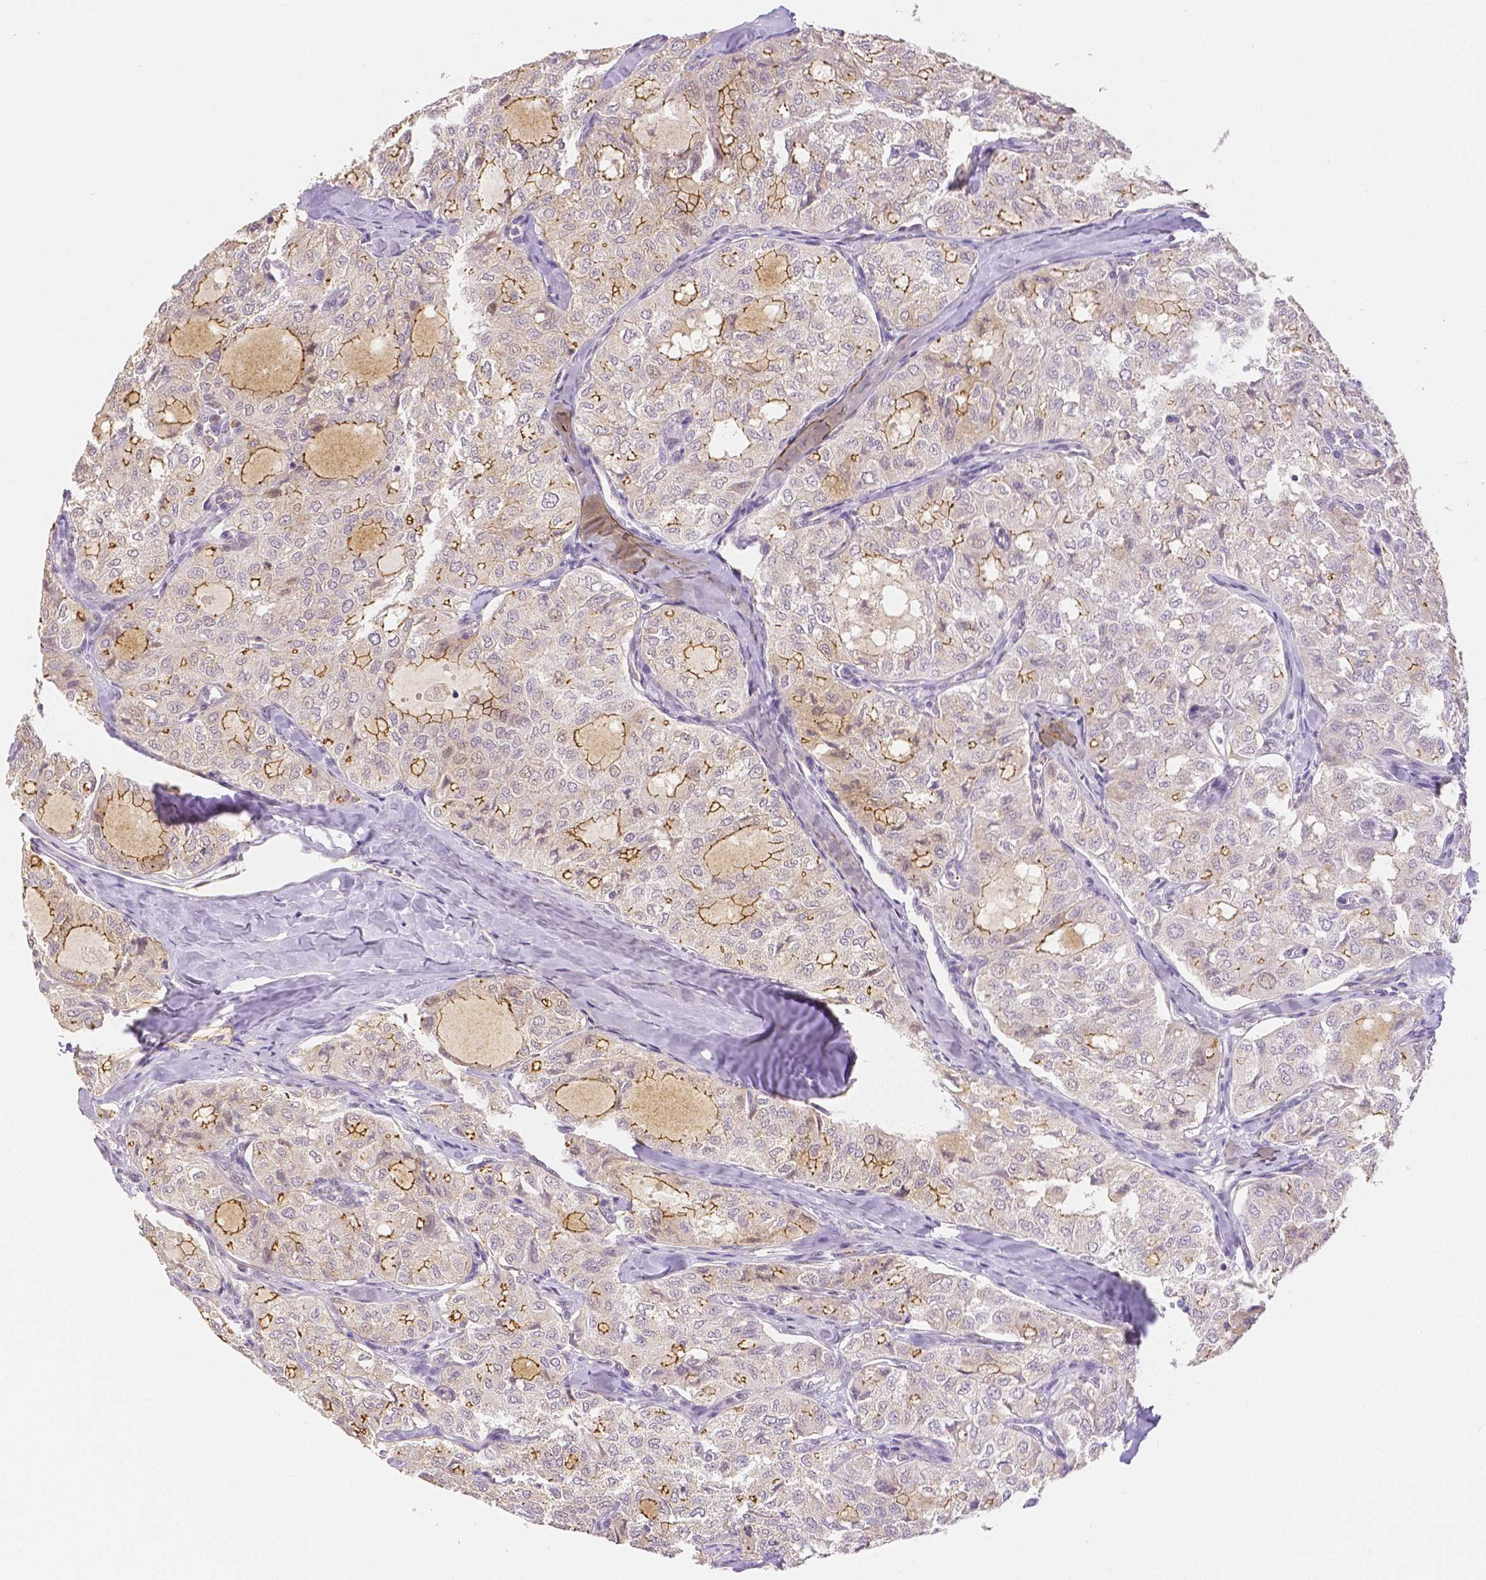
{"staining": {"intensity": "moderate", "quantity": "<25%", "location": "cytoplasmic/membranous"}, "tissue": "thyroid cancer", "cell_type": "Tumor cells", "image_type": "cancer", "snomed": [{"axis": "morphology", "description": "Follicular adenoma carcinoma, NOS"}, {"axis": "topography", "description": "Thyroid gland"}], "caption": "Human thyroid cancer (follicular adenoma carcinoma) stained for a protein (brown) reveals moderate cytoplasmic/membranous positive positivity in approximately <25% of tumor cells.", "gene": "OCLN", "patient": {"sex": "male", "age": 75}}